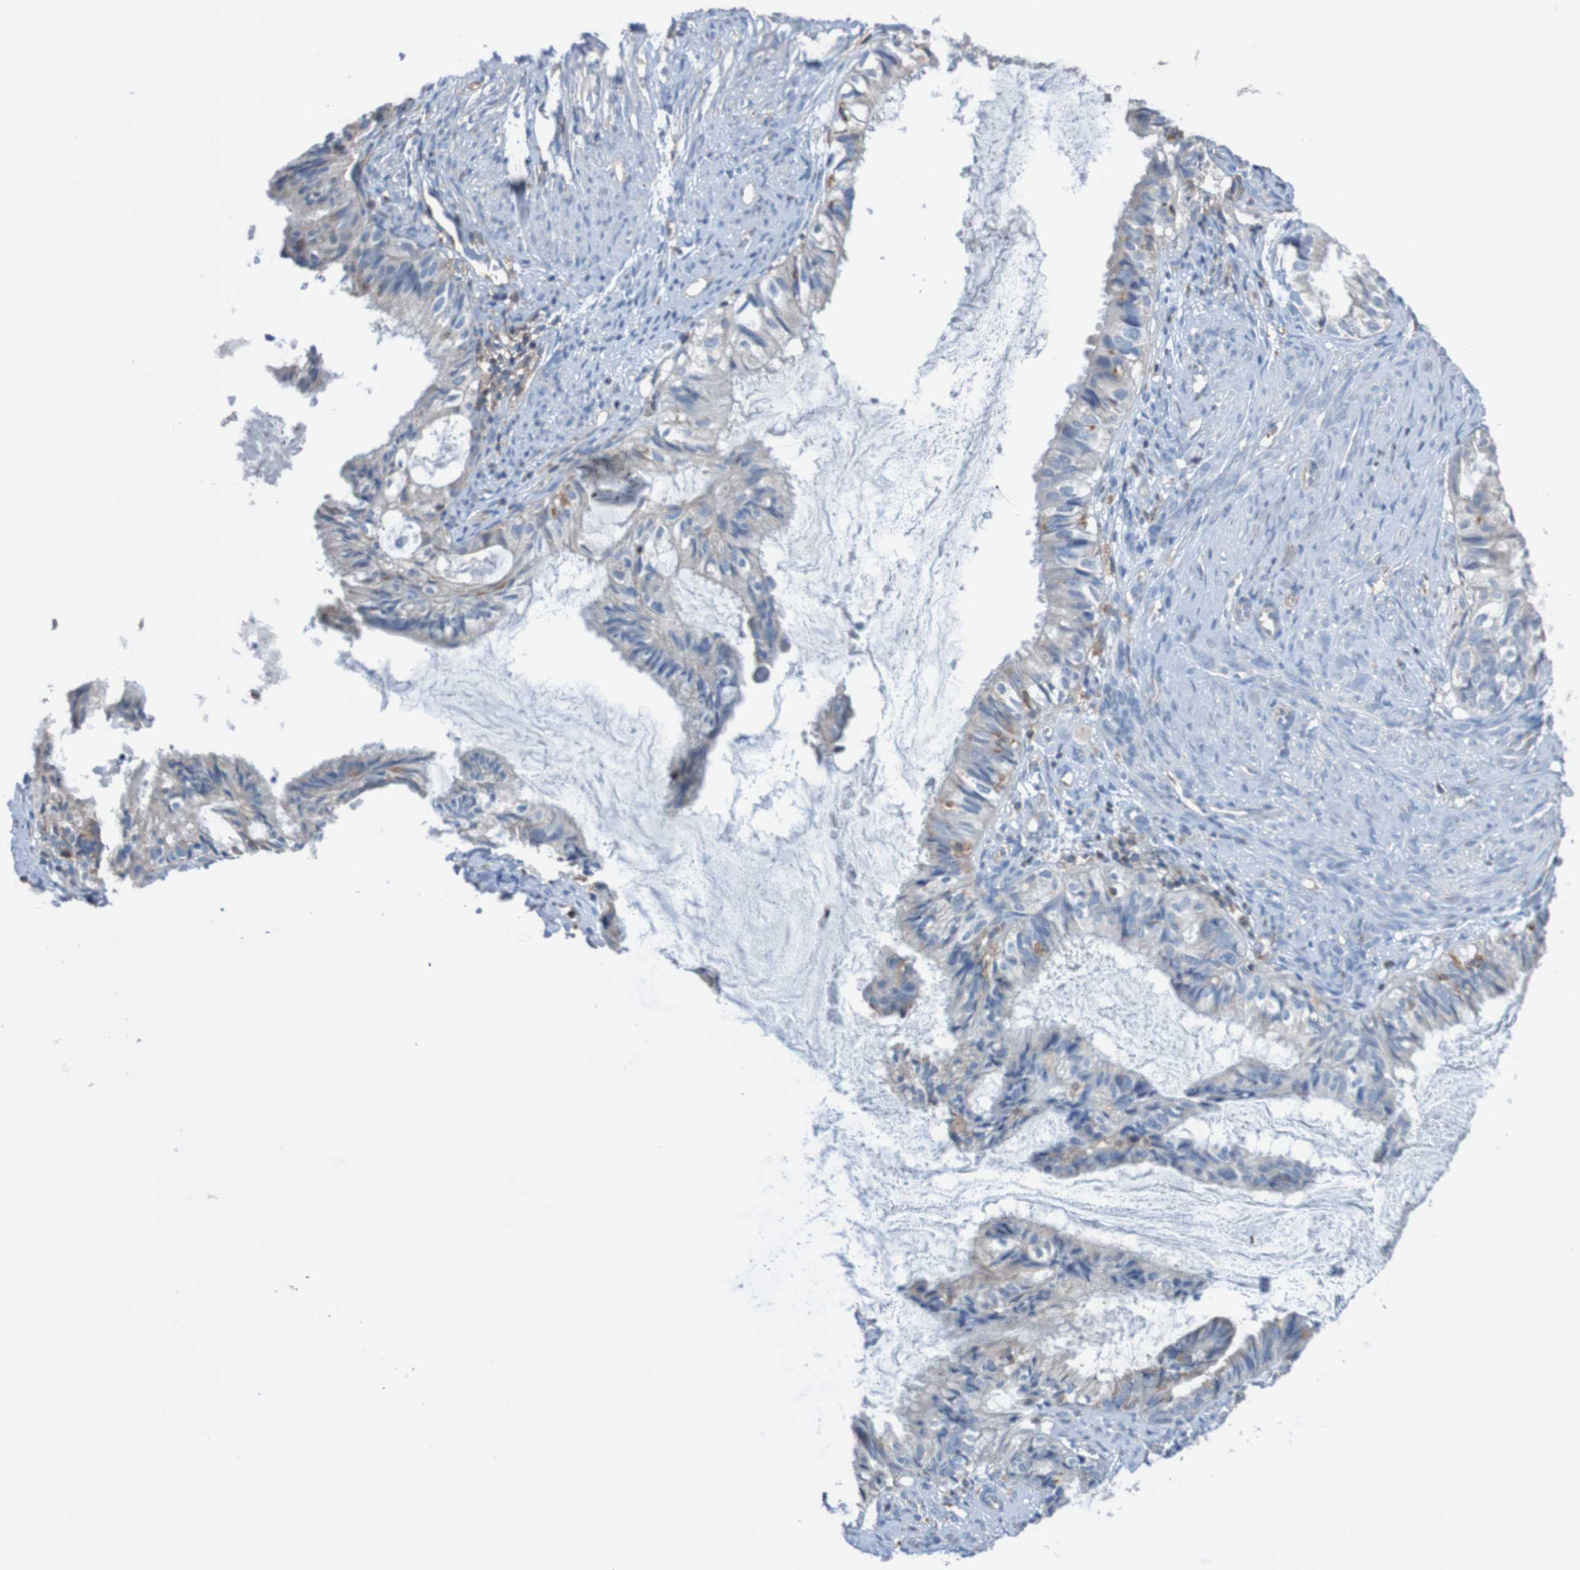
{"staining": {"intensity": "moderate", "quantity": "<25%", "location": "cytoplasmic/membranous"}, "tissue": "cervical cancer", "cell_type": "Tumor cells", "image_type": "cancer", "snomed": [{"axis": "morphology", "description": "Normal tissue, NOS"}, {"axis": "morphology", "description": "Adenocarcinoma, NOS"}, {"axis": "topography", "description": "Cervix"}, {"axis": "topography", "description": "Endometrium"}], "caption": "An image of cervical cancer stained for a protein demonstrates moderate cytoplasmic/membranous brown staining in tumor cells. Nuclei are stained in blue.", "gene": "MINAR1", "patient": {"sex": "female", "age": 86}}